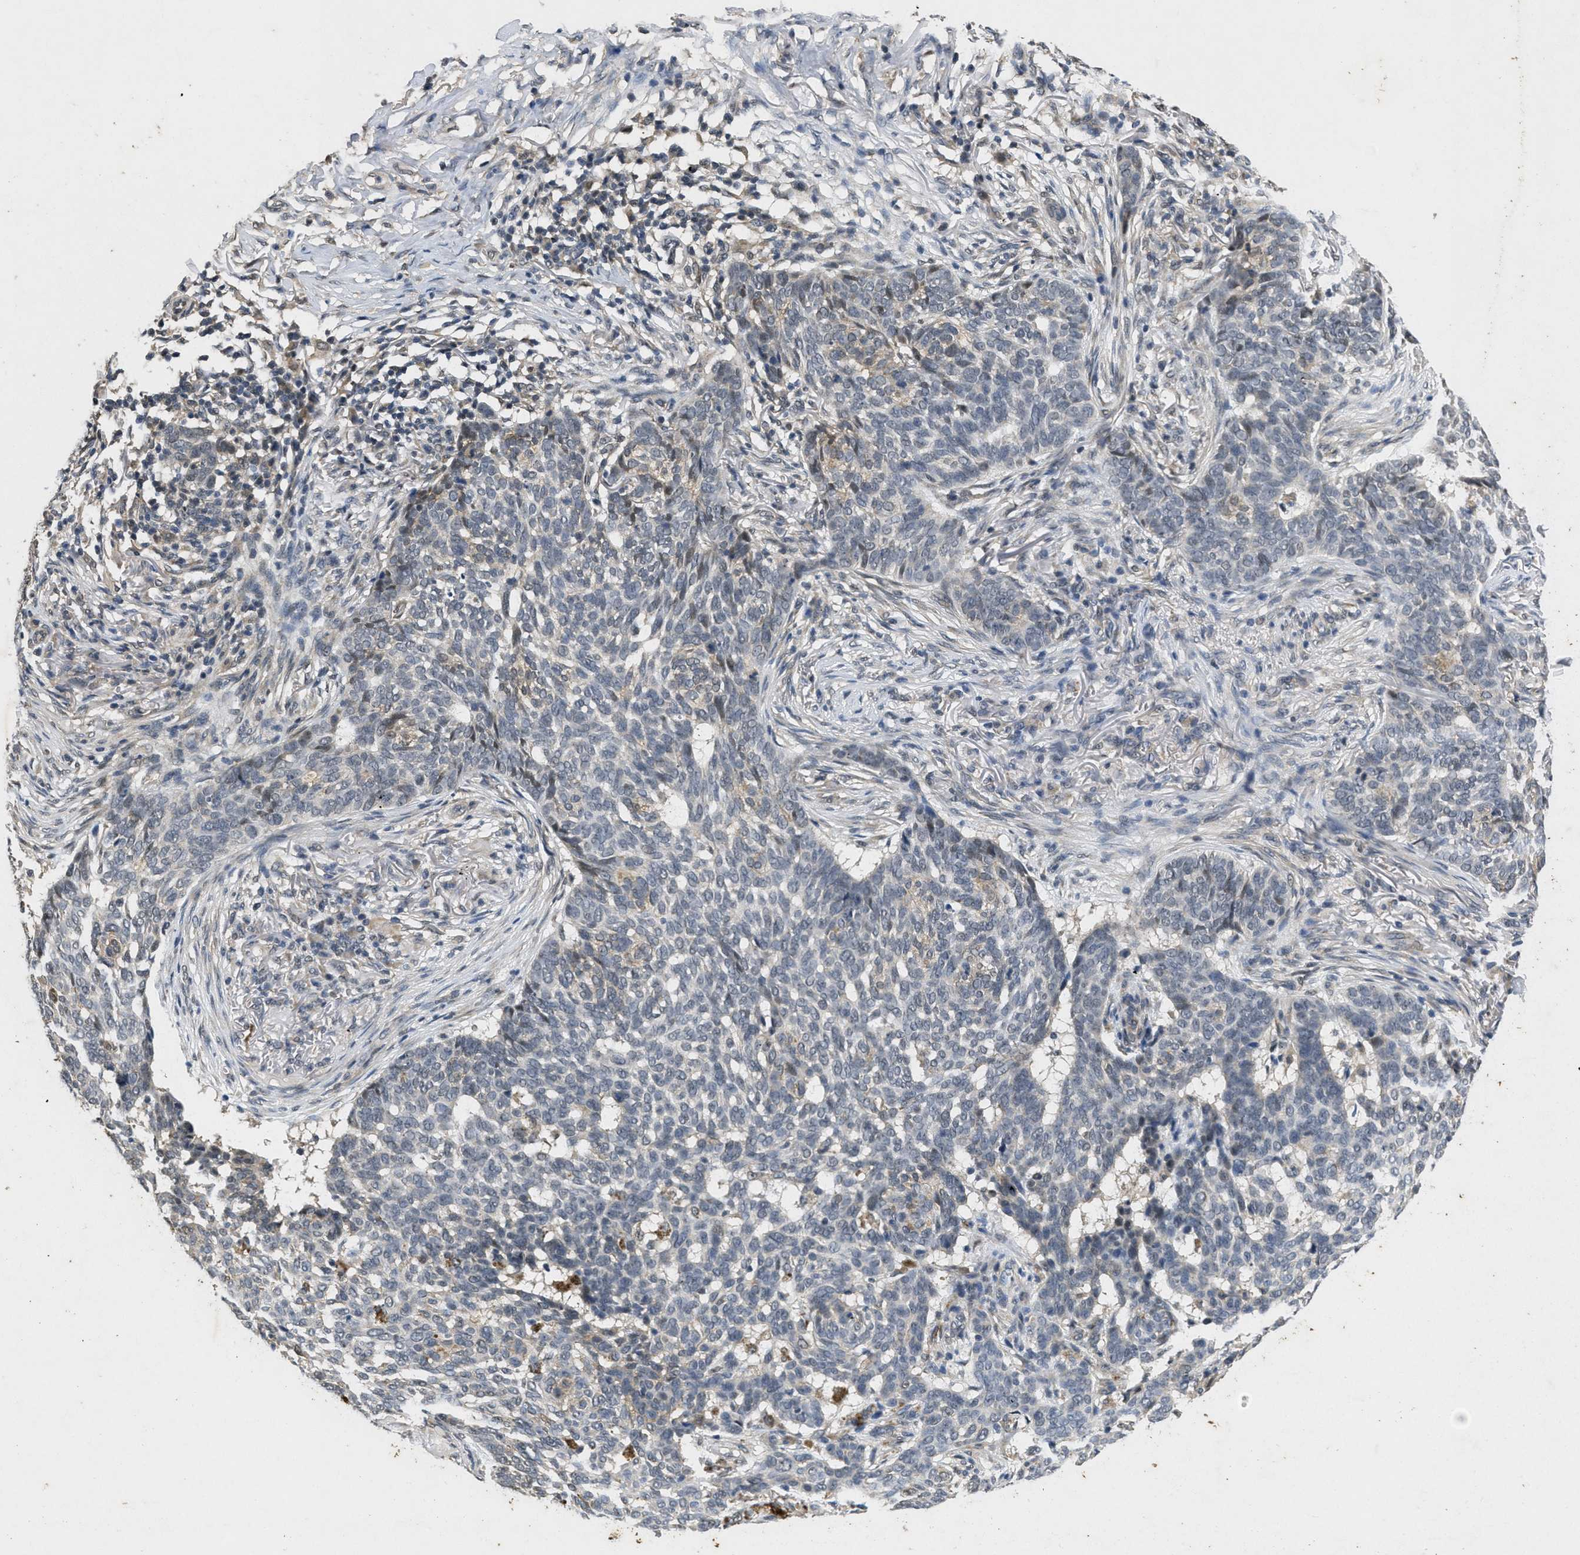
{"staining": {"intensity": "weak", "quantity": "<25%", "location": "cytoplasmic/membranous"}, "tissue": "skin cancer", "cell_type": "Tumor cells", "image_type": "cancer", "snomed": [{"axis": "morphology", "description": "Basal cell carcinoma"}, {"axis": "topography", "description": "Skin"}], "caption": "Tumor cells are negative for brown protein staining in skin basal cell carcinoma.", "gene": "PAPOLG", "patient": {"sex": "male", "age": 85}}